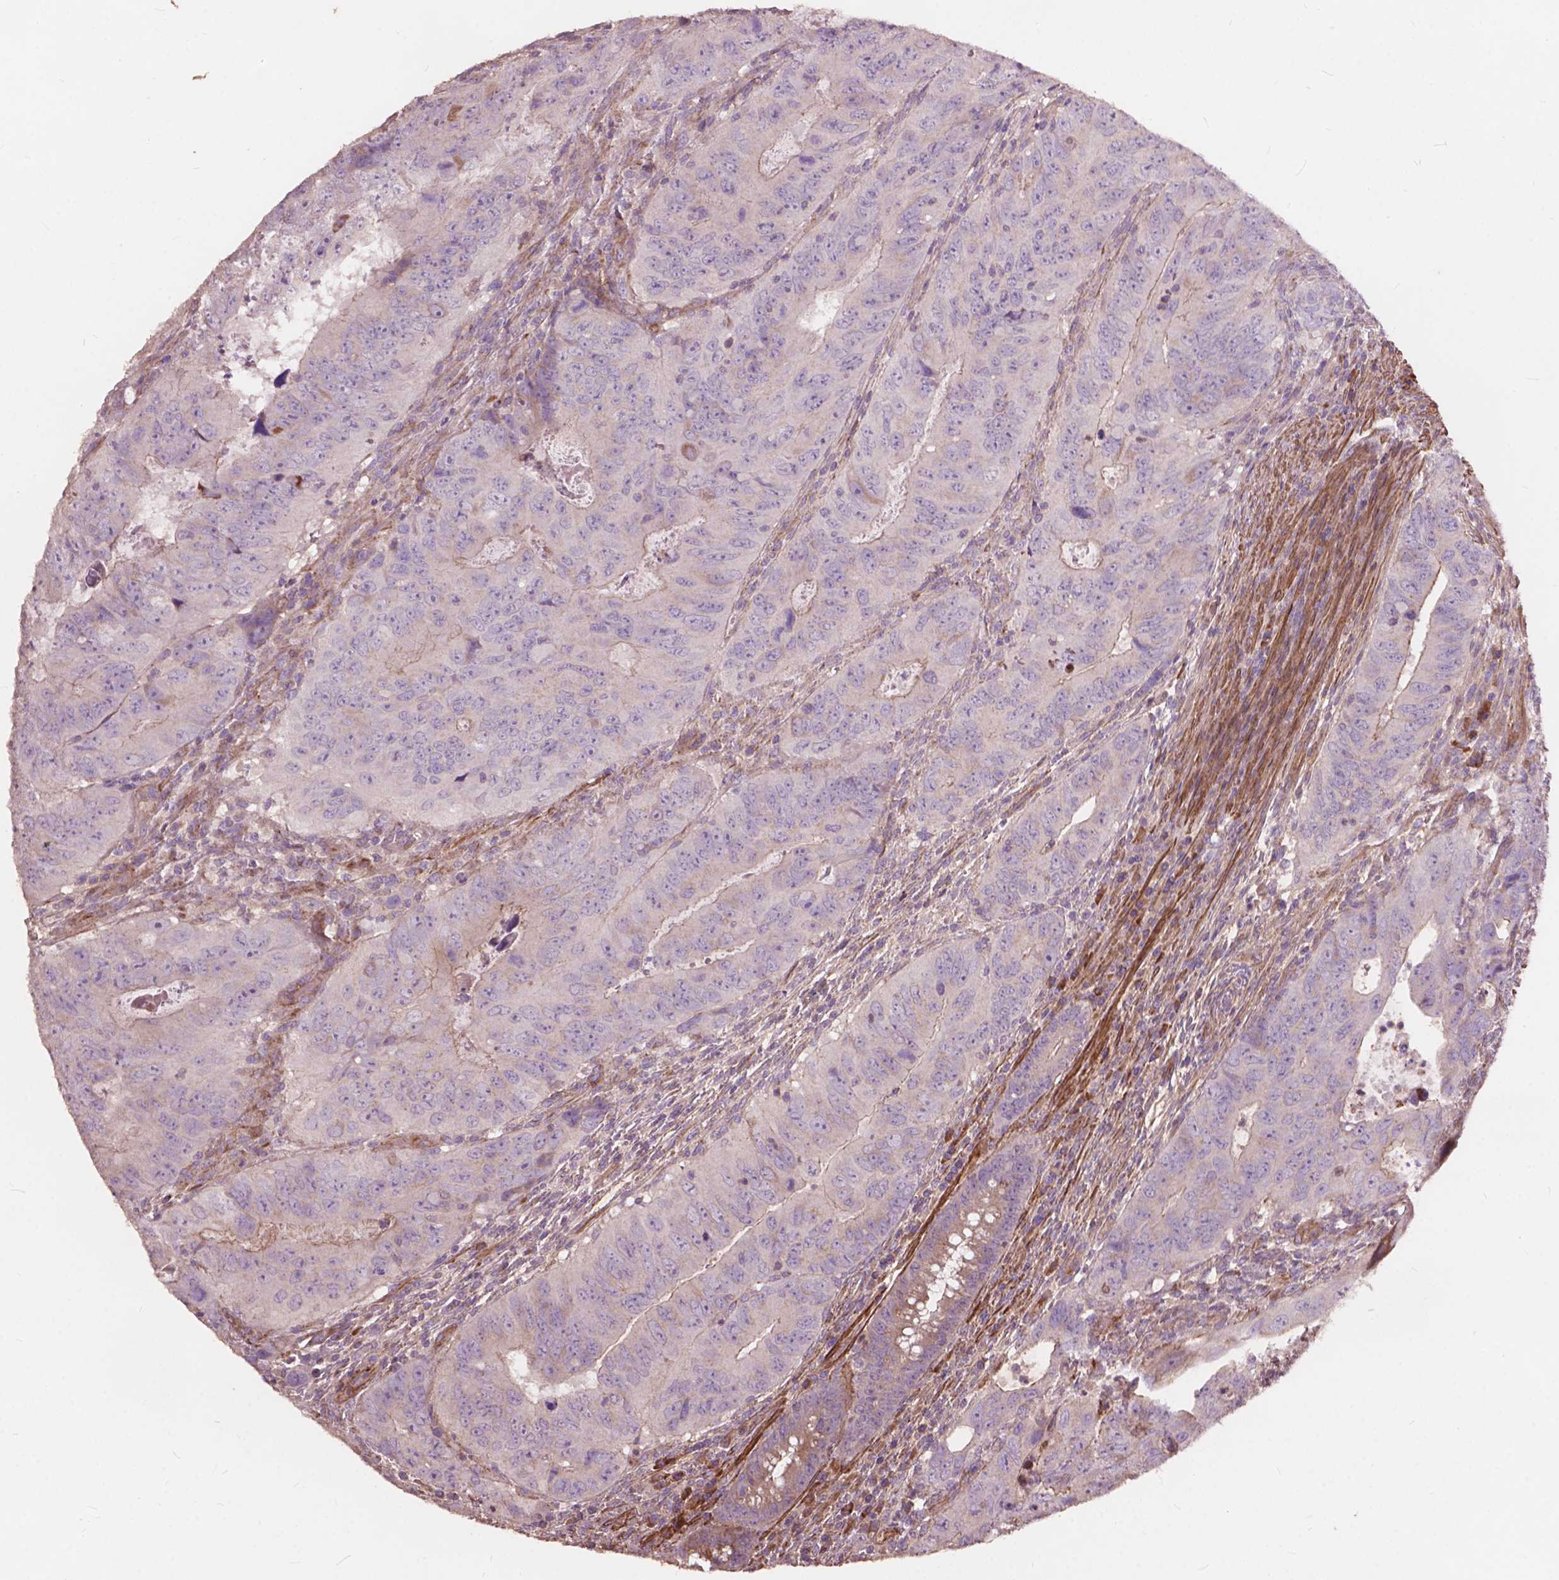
{"staining": {"intensity": "negative", "quantity": "none", "location": "none"}, "tissue": "colorectal cancer", "cell_type": "Tumor cells", "image_type": "cancer", "snomed": [{"axis": "morphology", "description": "Adenocarcinoma, NOS"}, {"axis": "topography", "description": "Colon"}], "caption": "Tumor cells are negative for brown protein staining in colorectal cancer (adenocarcinoma).", "gene": "FNIP1", "patient": {"sex": "male", "age": 79}}